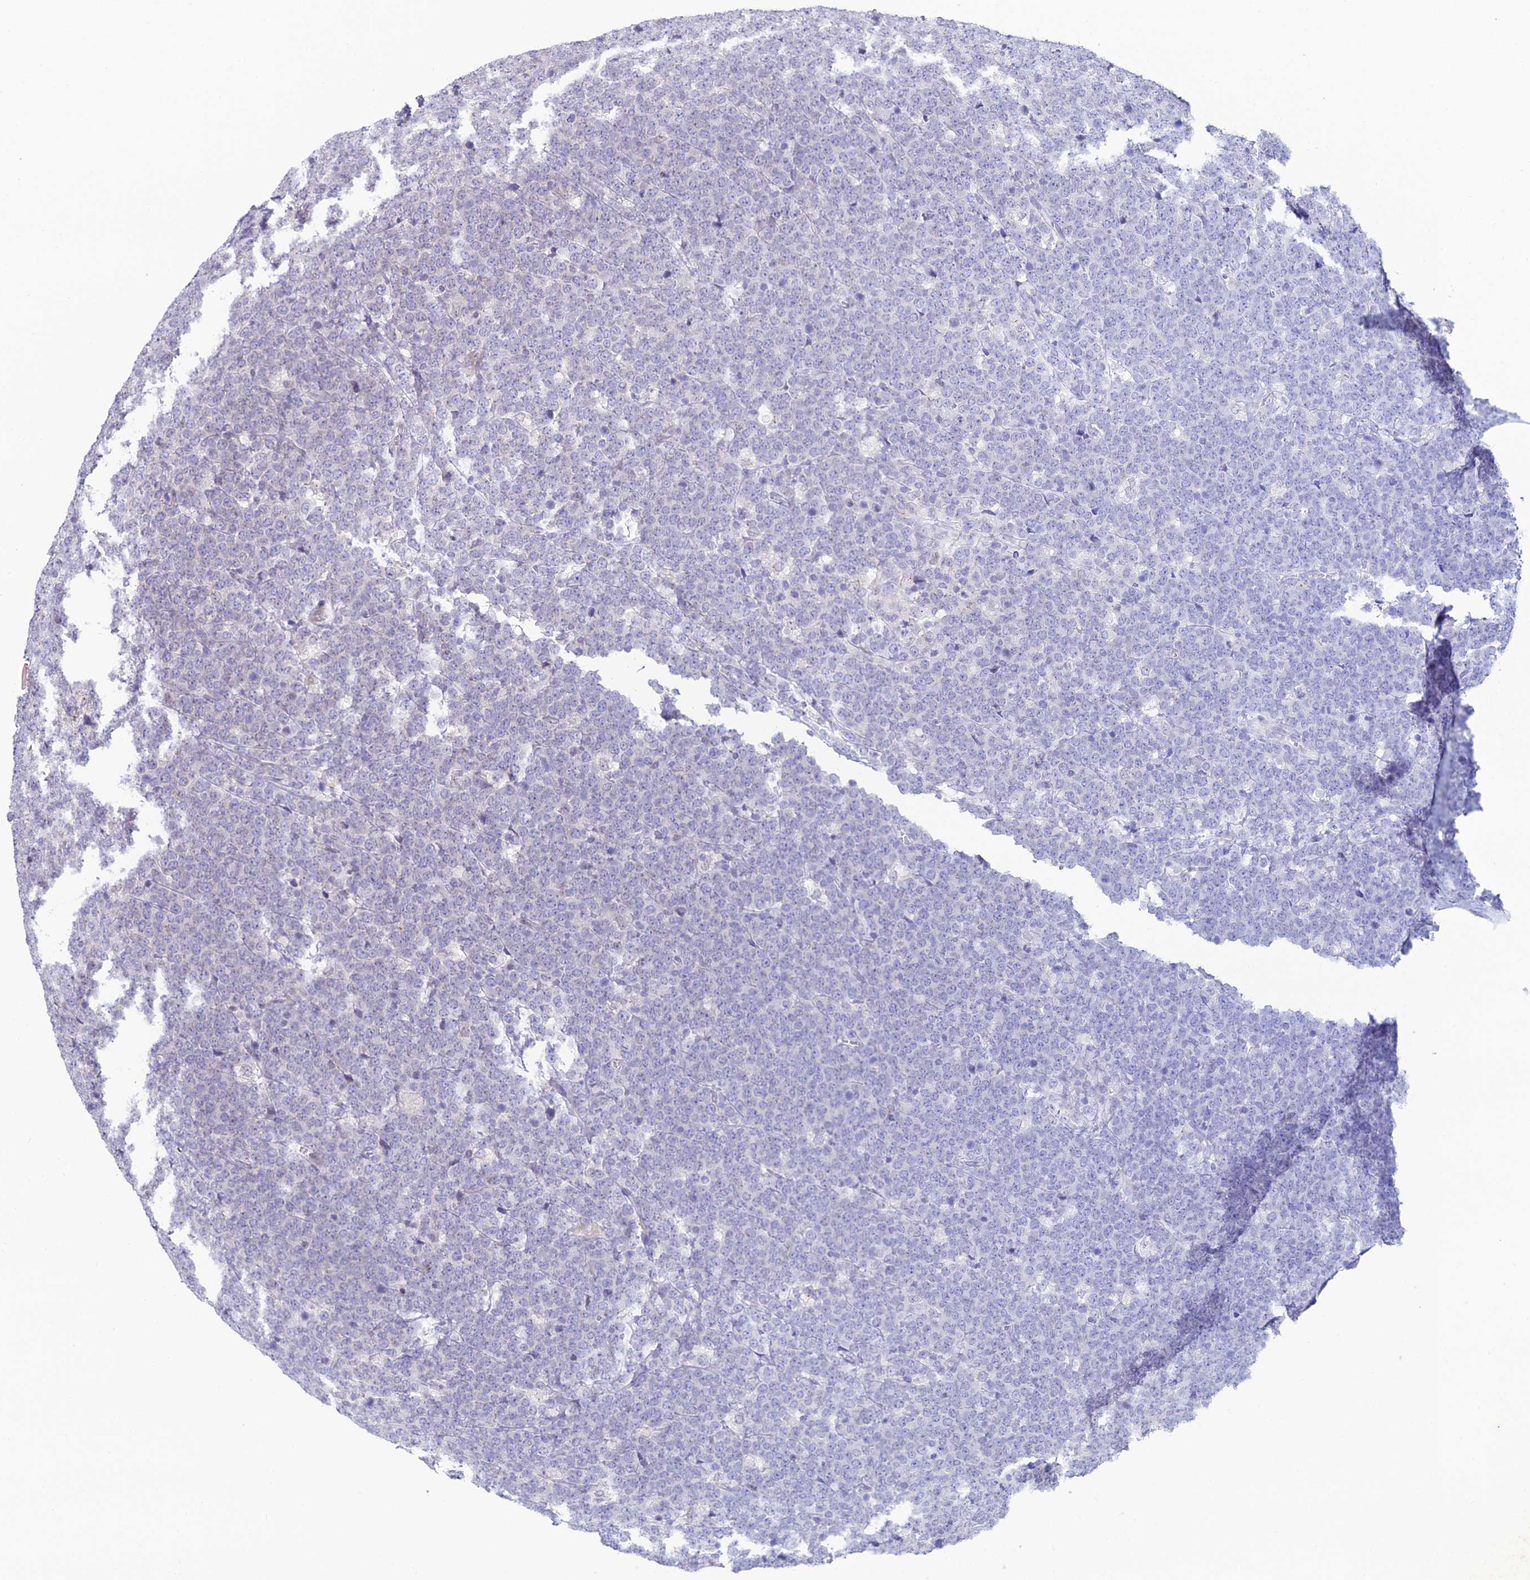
{"staining": {"intensity": "negative", "quantity": "none", "location": "none"}, "tissue": "lymphoma", "cell_type": "Tumor cells", "image_type": "cancer", "snomed": [{"axis": "morphology", "description": "Malignant lymphoma, non-Hodgkin's type, High grade"}, {"axis": "topography", "description": "Small intestine"}], "caption": "DAB (3,3'-diaminobenzidine) immunohistochemical staining of human high-grade malignant lymphoma, non-Hodgkin's type exhibits no significant expression in tumor cells.", "gene": "DDX19A", "patient": {"sex": "male", "age": 8}}